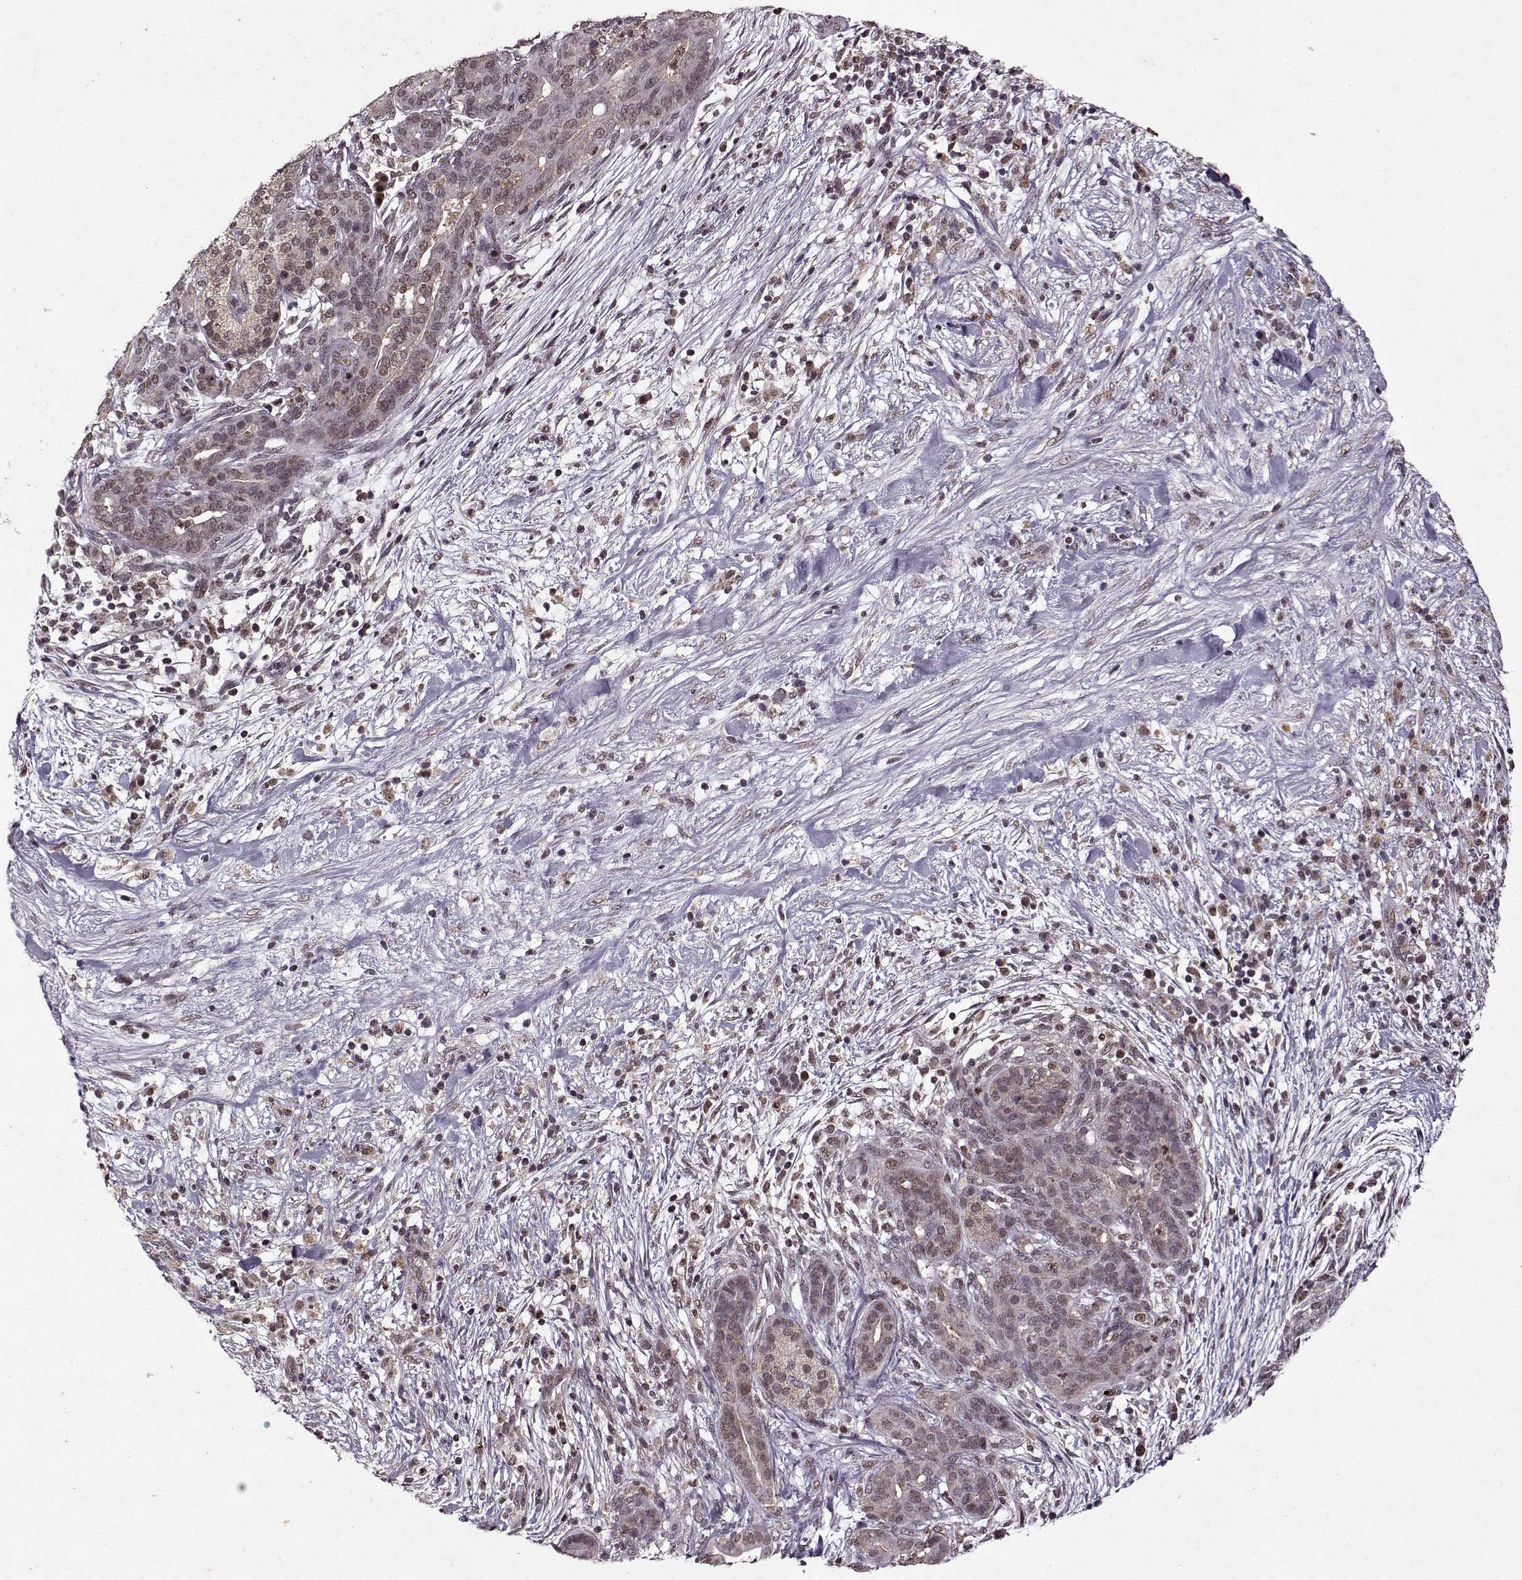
{"staining": {"intensity": "weak", "quantity": ">75%", "location": "nuclear"}, "tissue": "pancreatic cancer", "cell_type": "Tumor cells", "image_type": "cancer", "snomed": [{"axis": "morphology", "description": "Adenocarcinoma, NOS"}, {"axis": "topography", "description": "Pancreas"}], "caption": "Immunohistochemistry (IHC) (DAB (3,3'-diaminobenzidine)) staining of pancreatic cancer displays weak nuclear protein staining in about >75% of tumor cells. Immunohistochemistry (IHC) stains the protein in brown and the nuclei are stained blue.", "gene": "PSMA7", "patient": {"sex": "male", "age": 44}}